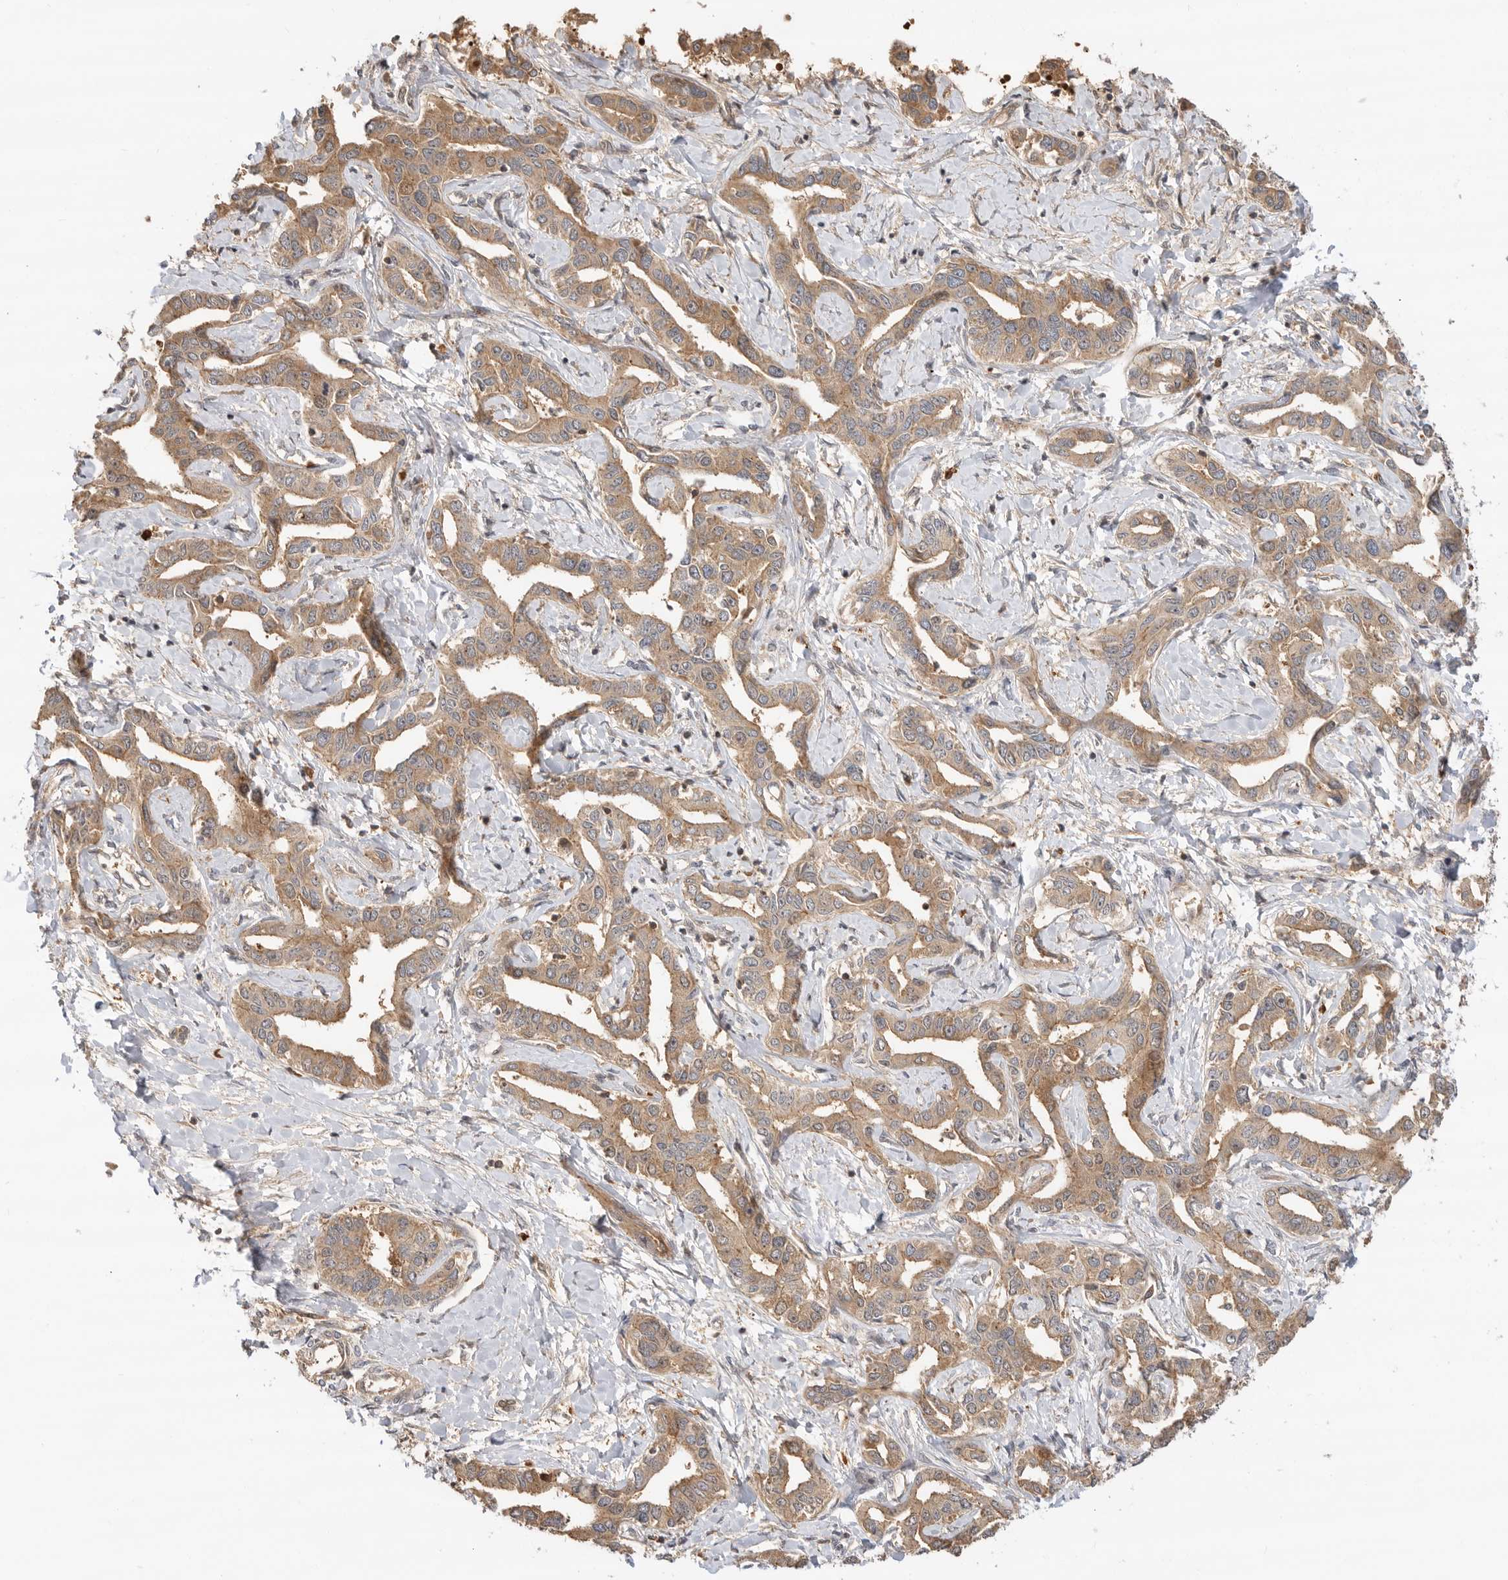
{"staining": {"intensity": "moderate", "quantity": ">75%", "location": "cytoplasmic/membranous"}, "tissue": "liver cancer", "cell_type": "Tumor cells", "image_type": "cancer", "snomed": [{"axis": "morphology", "description": "Cholangiocarcinoma"}, {"axis": "topography", "description": "Liver"}], "caption": "A photomicrograph of liver cancer stained for a protein exhibits moderate cytoplasmic/membranous brown staining in tumor cells. (Brightfield microscopy of DAB IHC at high magnification).", "gene": "CLDN12", "patient": {"sex": "male", "age": 59}}